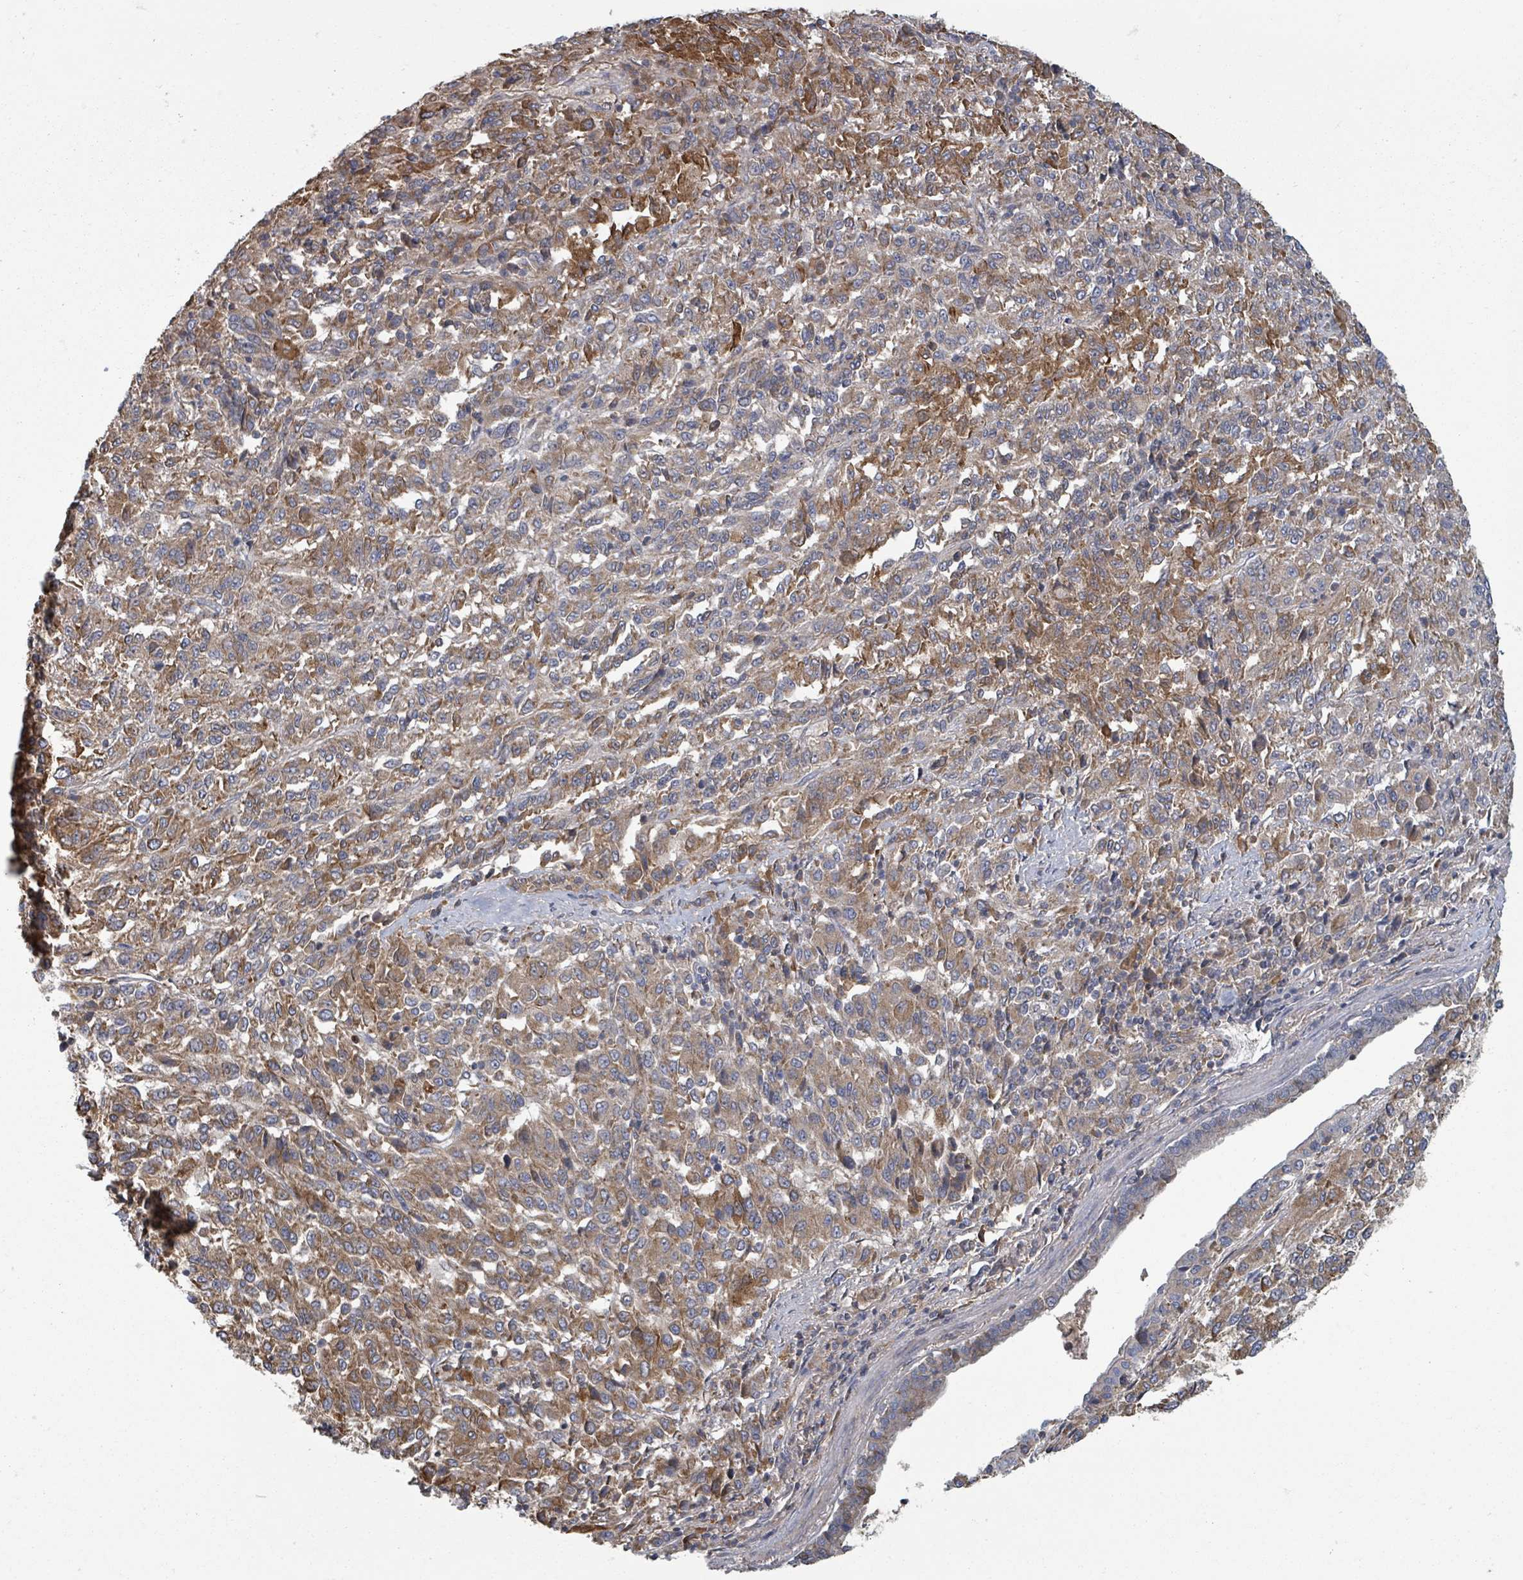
{"staining": {"intensity": "moderate", "quantity": ">75%", "location": "cytoplasmic/membranous"}, "tissue": "melanoma", "cell_type": "Tumor cells", "image_type": "cancer", "snomed": [{"axis": "morphology", "description": "Malignant melanoma, Metastatic site"}, {"axis": "topography", "description": "Lung"}], "caption": "Melanoma tissue displays moderate cytoplasmic/membranous positivity in approximately >75% of tumor cells, visualized by immunohistochemistry.", "gene": "GABBR1", "patient": {"sex": "male", "age": 64}}